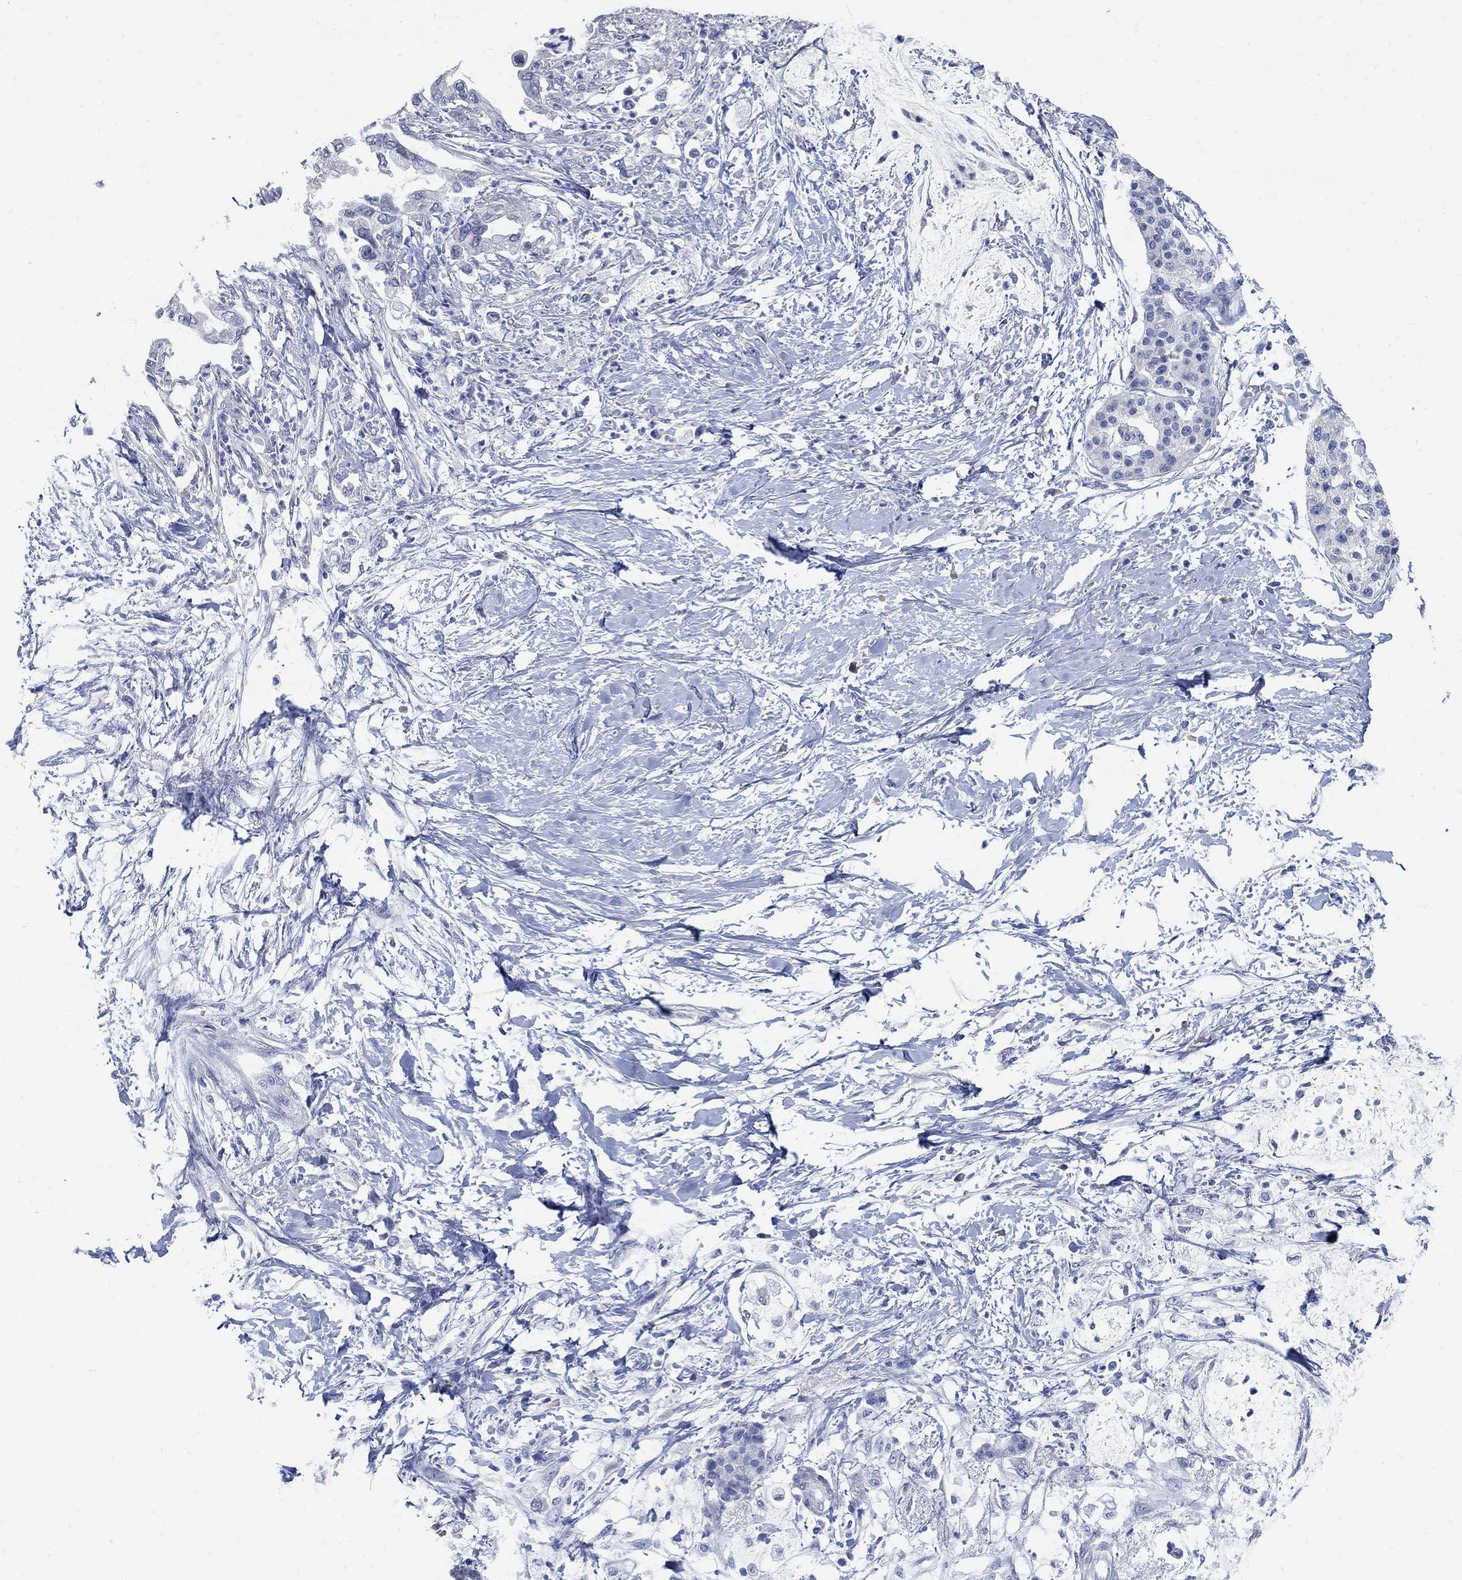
{"staining": {"intensity": "negative", "quantity": "none", "location": "none"}, "tissue": "pancreatic cancer", "cell_type": "Tumor cells", "image_type": "cancer", "snomed": [{"axis": "morphology", "description": "Normal tissue, NOS"}, {"axis": "morphology", "description": "Adenocarcinoma, NOS"}, {"axis": "topography", "description": "Pancreas"}, {"axis": "topography", "description": "Duodenum"}], "caption": "An image of human pancreatic cancer is negative for staining in tumor cells.", "gene": "C15orf39", "patient": {"sex": "female", "age": 60}}